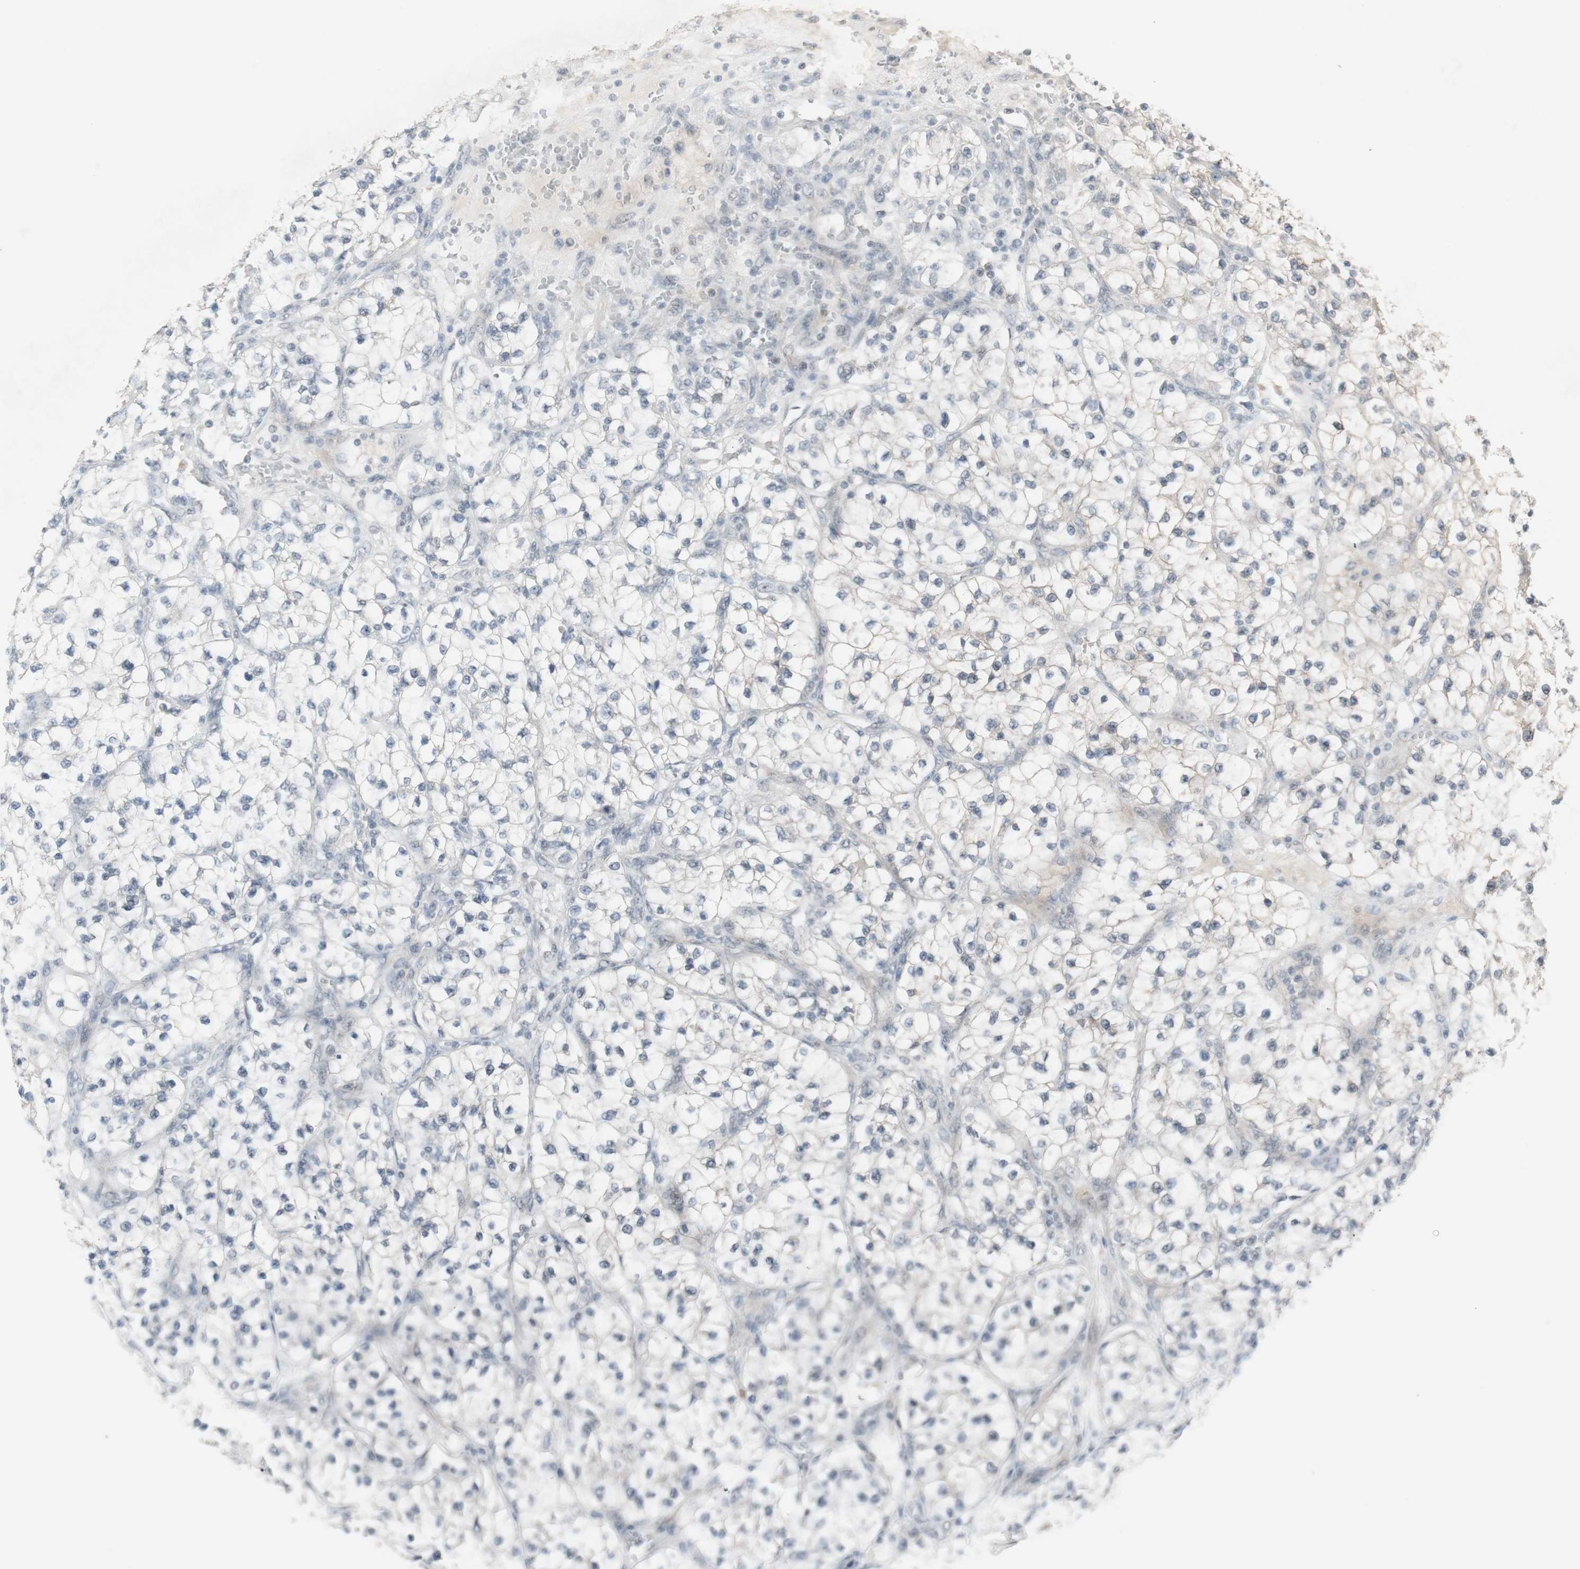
{"staining": {"intensity": "negative", "quantity": "none", "location": "none"}, "tissue": "renal cancer", "cell_type": "Tumor cells", "image_type": "cancer", "snomed": [{"axis": "morphology", "description": "Adenocarcinoma, NOS"}, {"axis": "topography", "description": "Kidney"}], "caption": "DAB (3,3'-diaminobenzidine) immunohistochemical staining of human renal cancer (adenocarcinoma) displays no significant expression in tumor cells.", "gene": "C1orf116", "patient": {"sex": "female", "age": 57}}